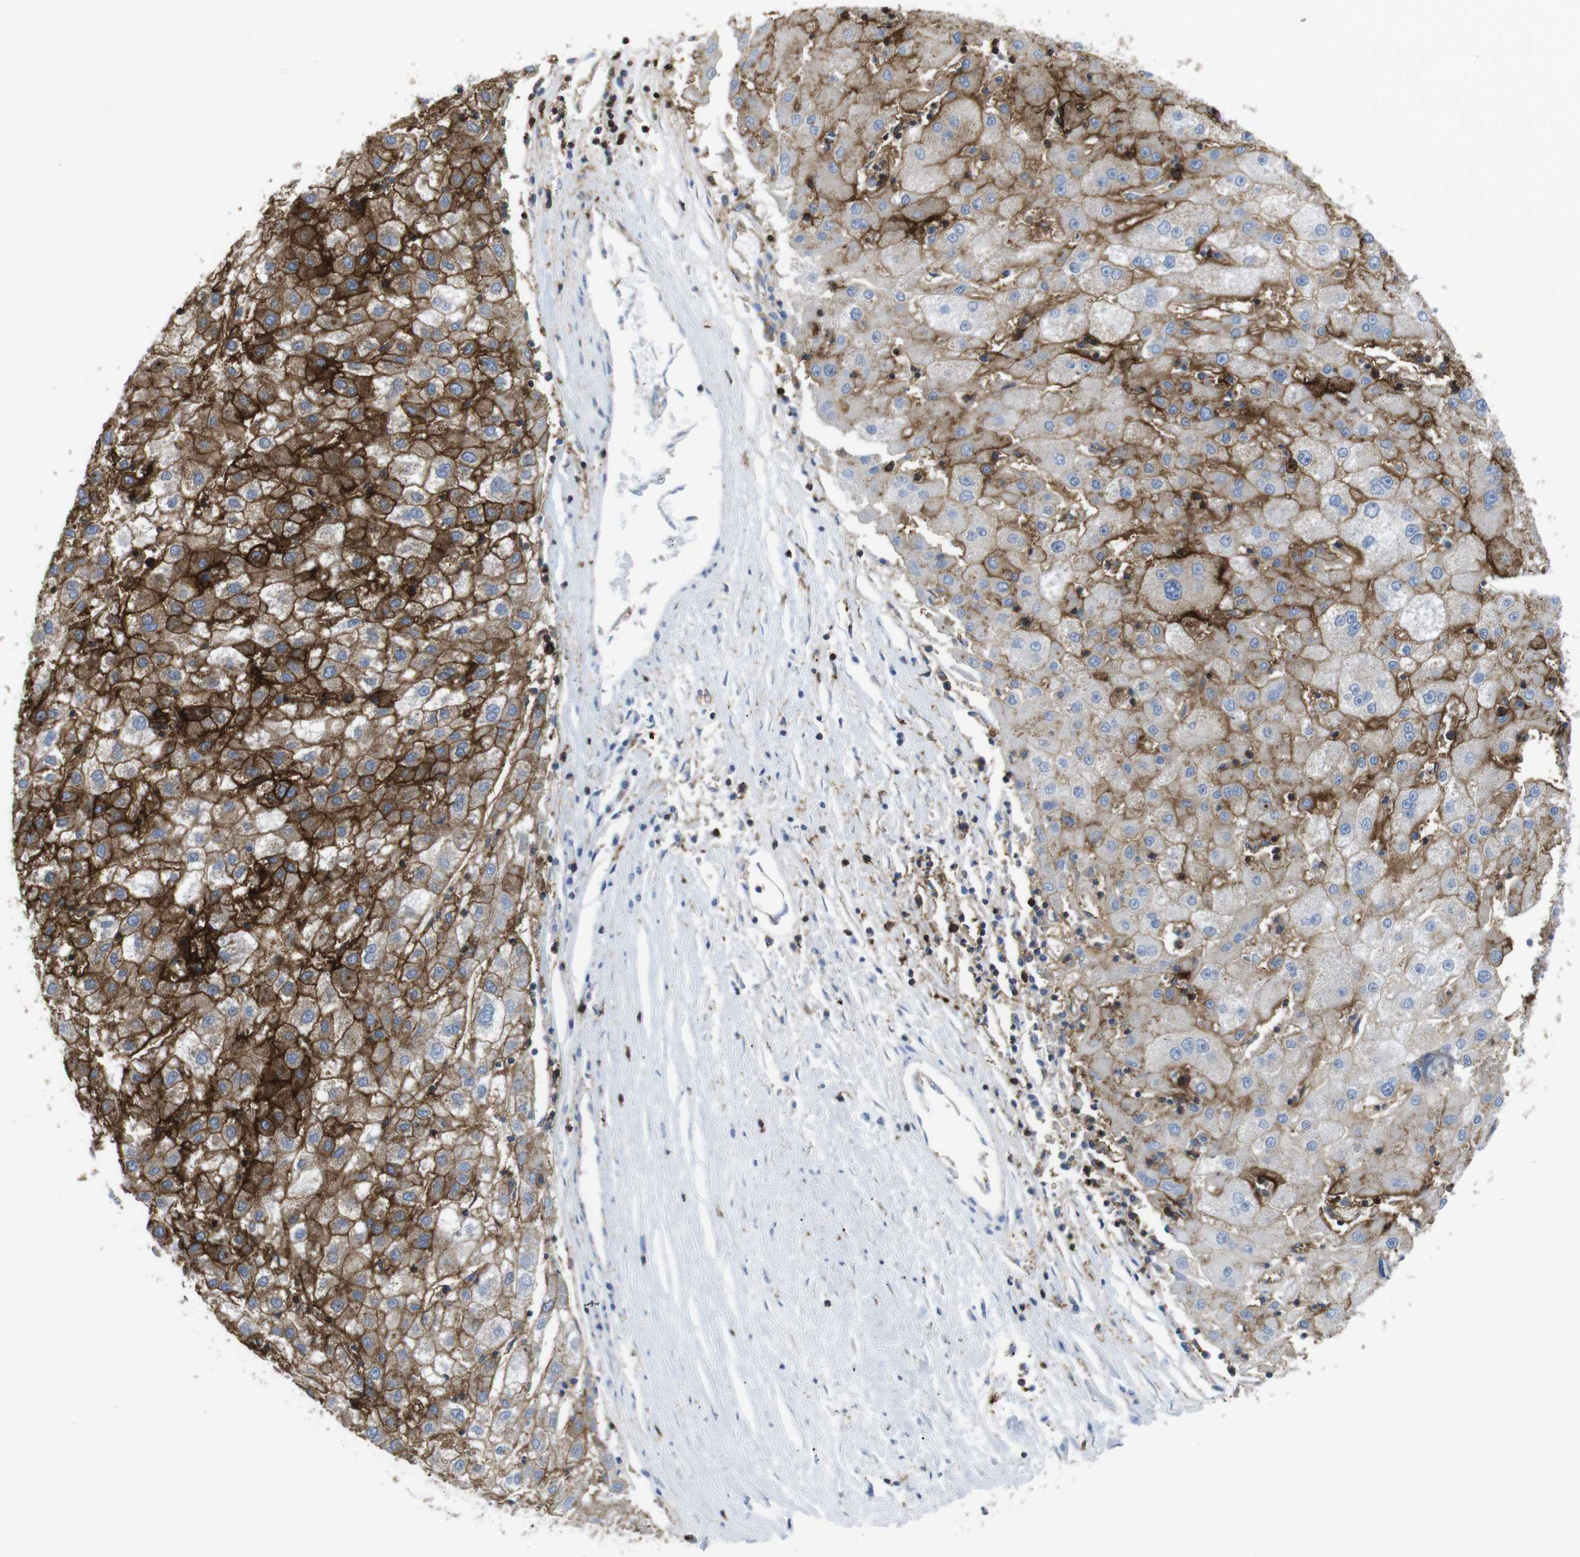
{"staining": {"intensity": "strong", "quantity": "25%-75%", "location": "cytoplasmic/membranous"}, "tissue": "liver cancer", "cell_type": "Tumor cells", "image_type": "cancer", "snomed": [{"axis": "morphology", "description": "Carcinoma, Hepatocellular, NOS"}, {"axis": "topography", "description": "Liver"}], "caption": "Tumor cells demonstrate high levels of strong cytoplasmic/membranous positivity in about 25%-75% of cells in hepatocellular carcinoma (liver).", "gene": "CCR6", "patient": {"sex": "male", "age": 72}}